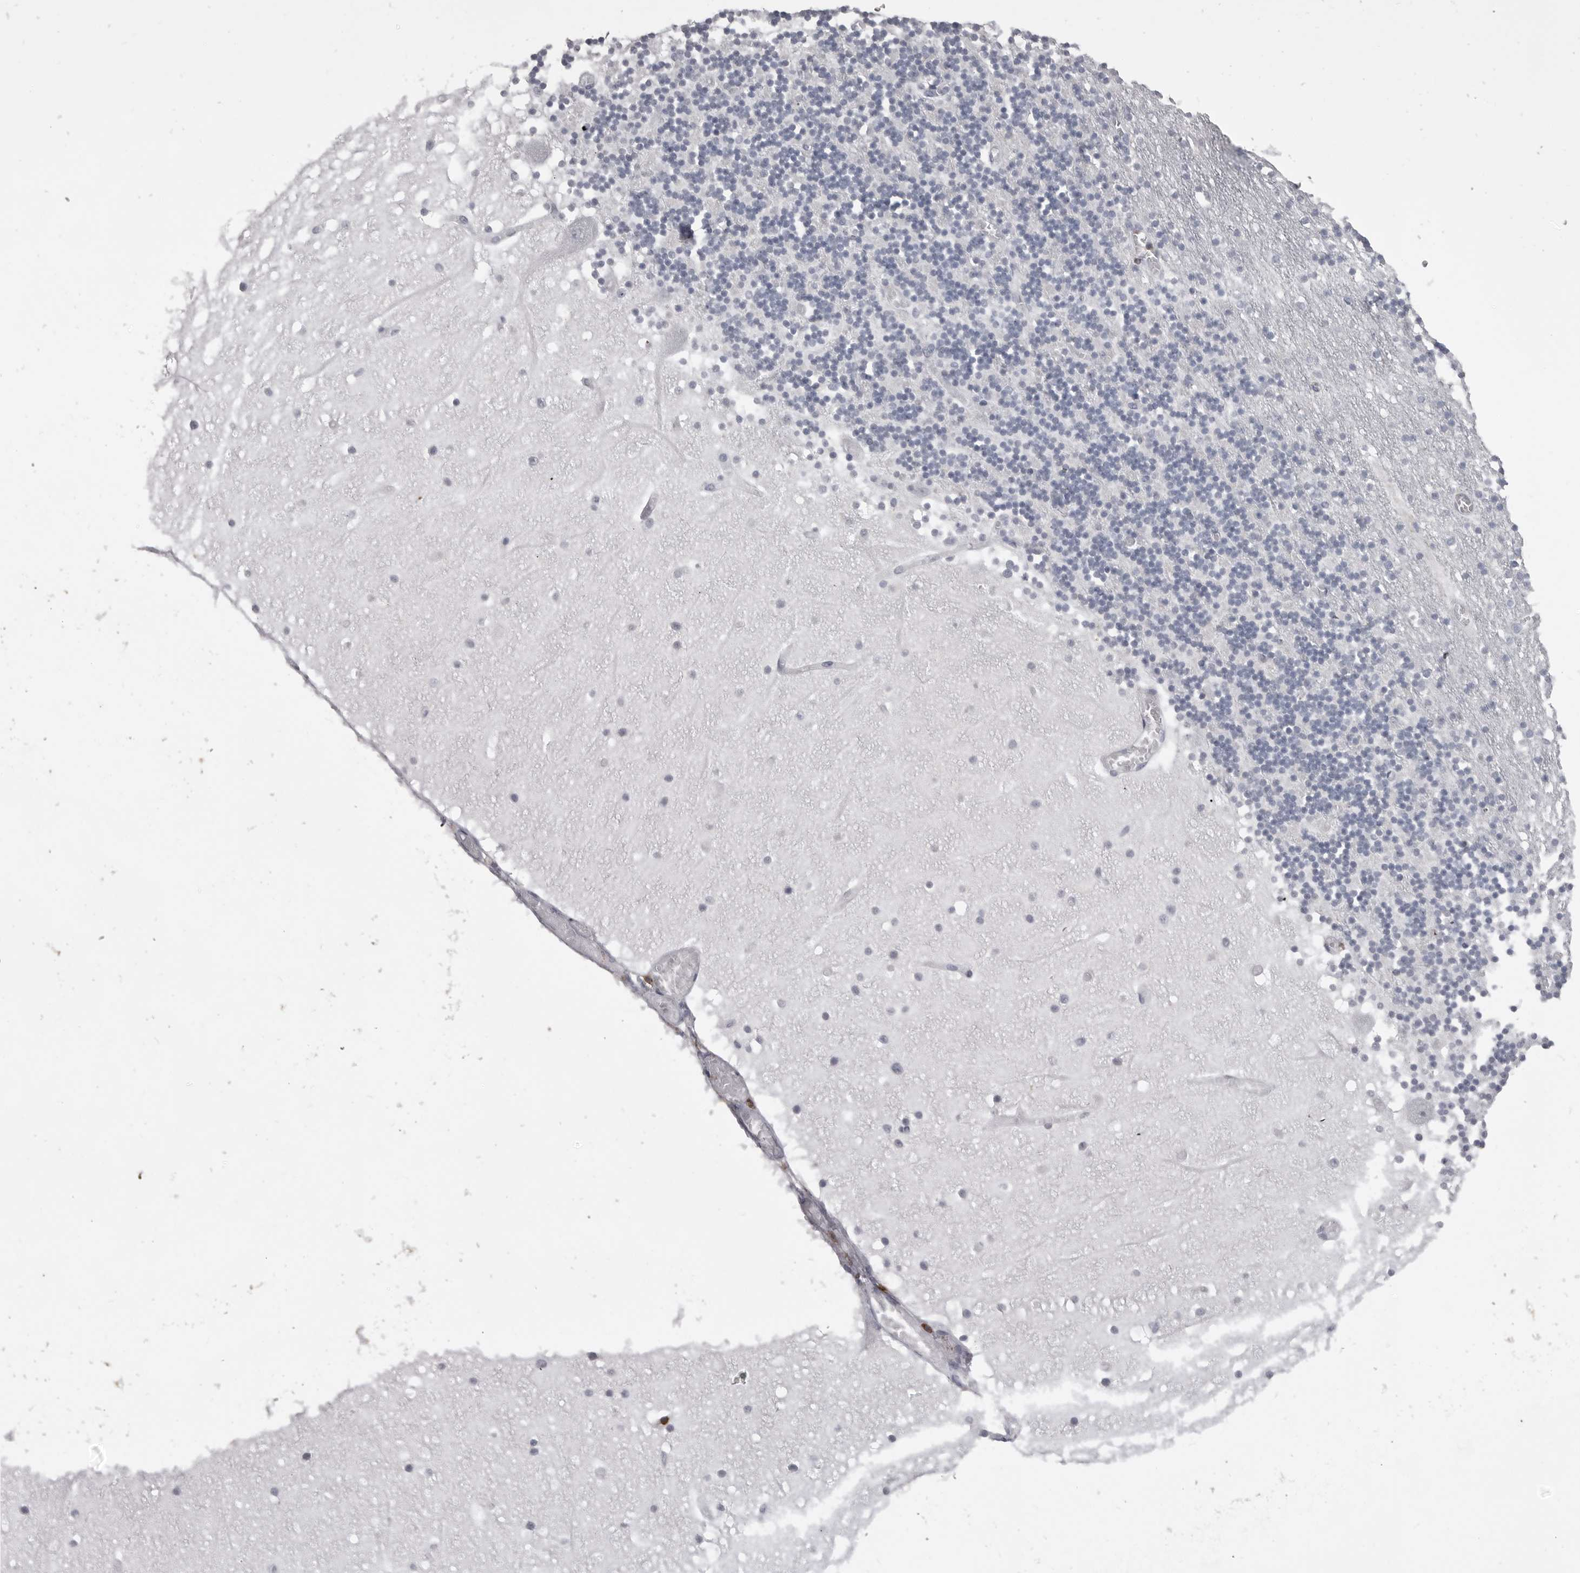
{"staining": {"intensity": "negative", "quantity": "none", "location": "none"}, "tissue": "cerebellum", "cell_type": "Cells in granular layer", "image_type": "normal", "snomed": [{"axis": "morphology", "description": "Normal tissue, NOS"}, {"axis": "topography", "description": "Cerebellum"}], "caption": "A high-resolution image shows immunohistochemistry (IHC) staining of benign cerebellum, which exhibits no significant staining in cells in granular layer. The staining is performed using DAB brown chromogen with nuclei counter-stained in using hematoxylin.", "gene": "ITGAL", "patient": {"sex": "female", "age": 28}}